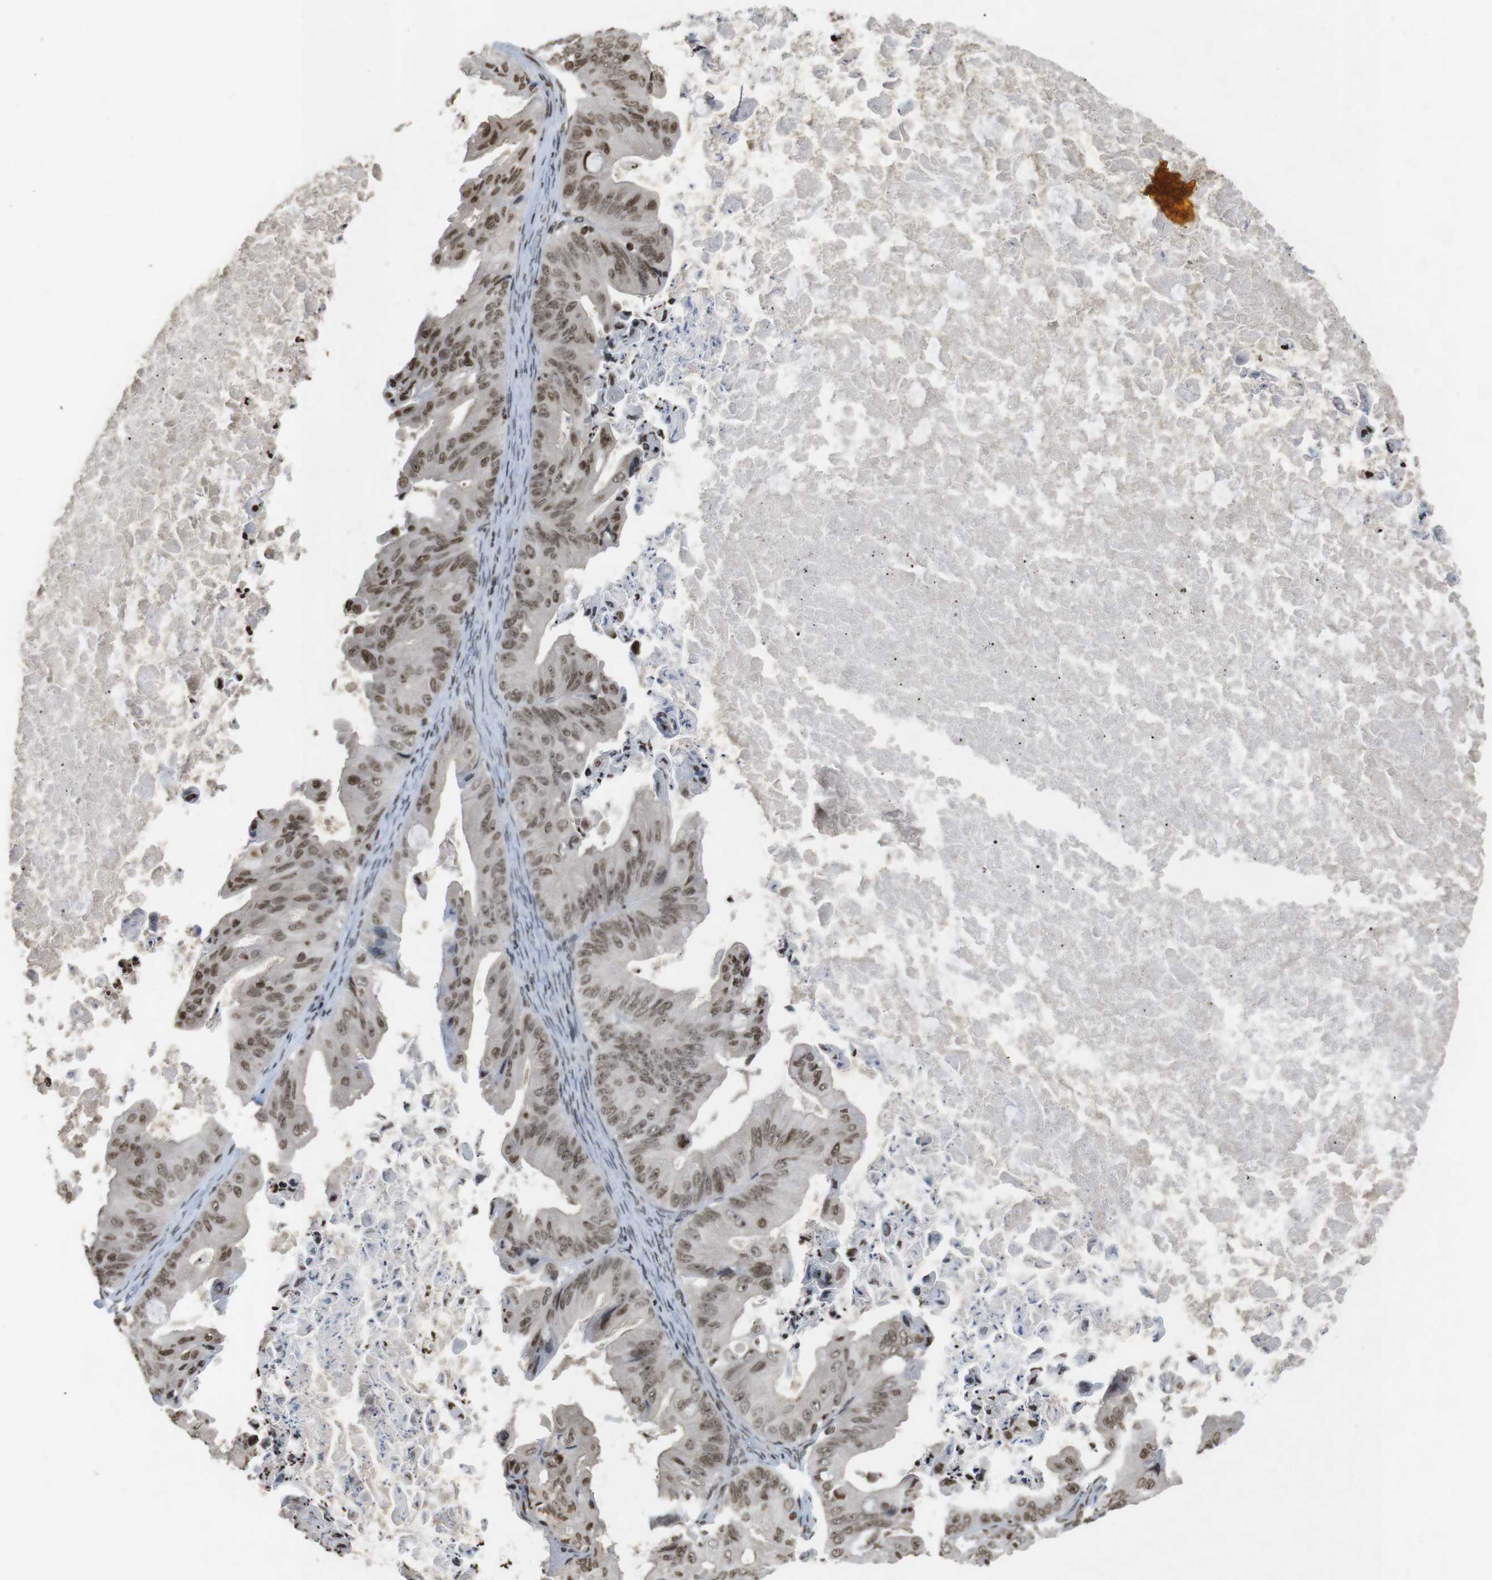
{"staining": {"intensity": "weak", "quantity": ">75%", "location": "nuclear"}, "tissue": "ovarian cancer", "cell_type": "Tumor cells", "image_type": "cancer", "snomed": [{"axis": "morphology", "description": "Cystadenocarcinoma, mucinous, NOS"}, {"axis": "topography", "description": "Ovary"}], "caption": "DAB immunohistochemical staining of ovarian cancer (mucinous cystadenocarcinoma) exhibits weak nuclear protein positivity in about >75% of tumor cells.", "gene": "FOXA3", "patient": {"sex": "female", "age": 37}}